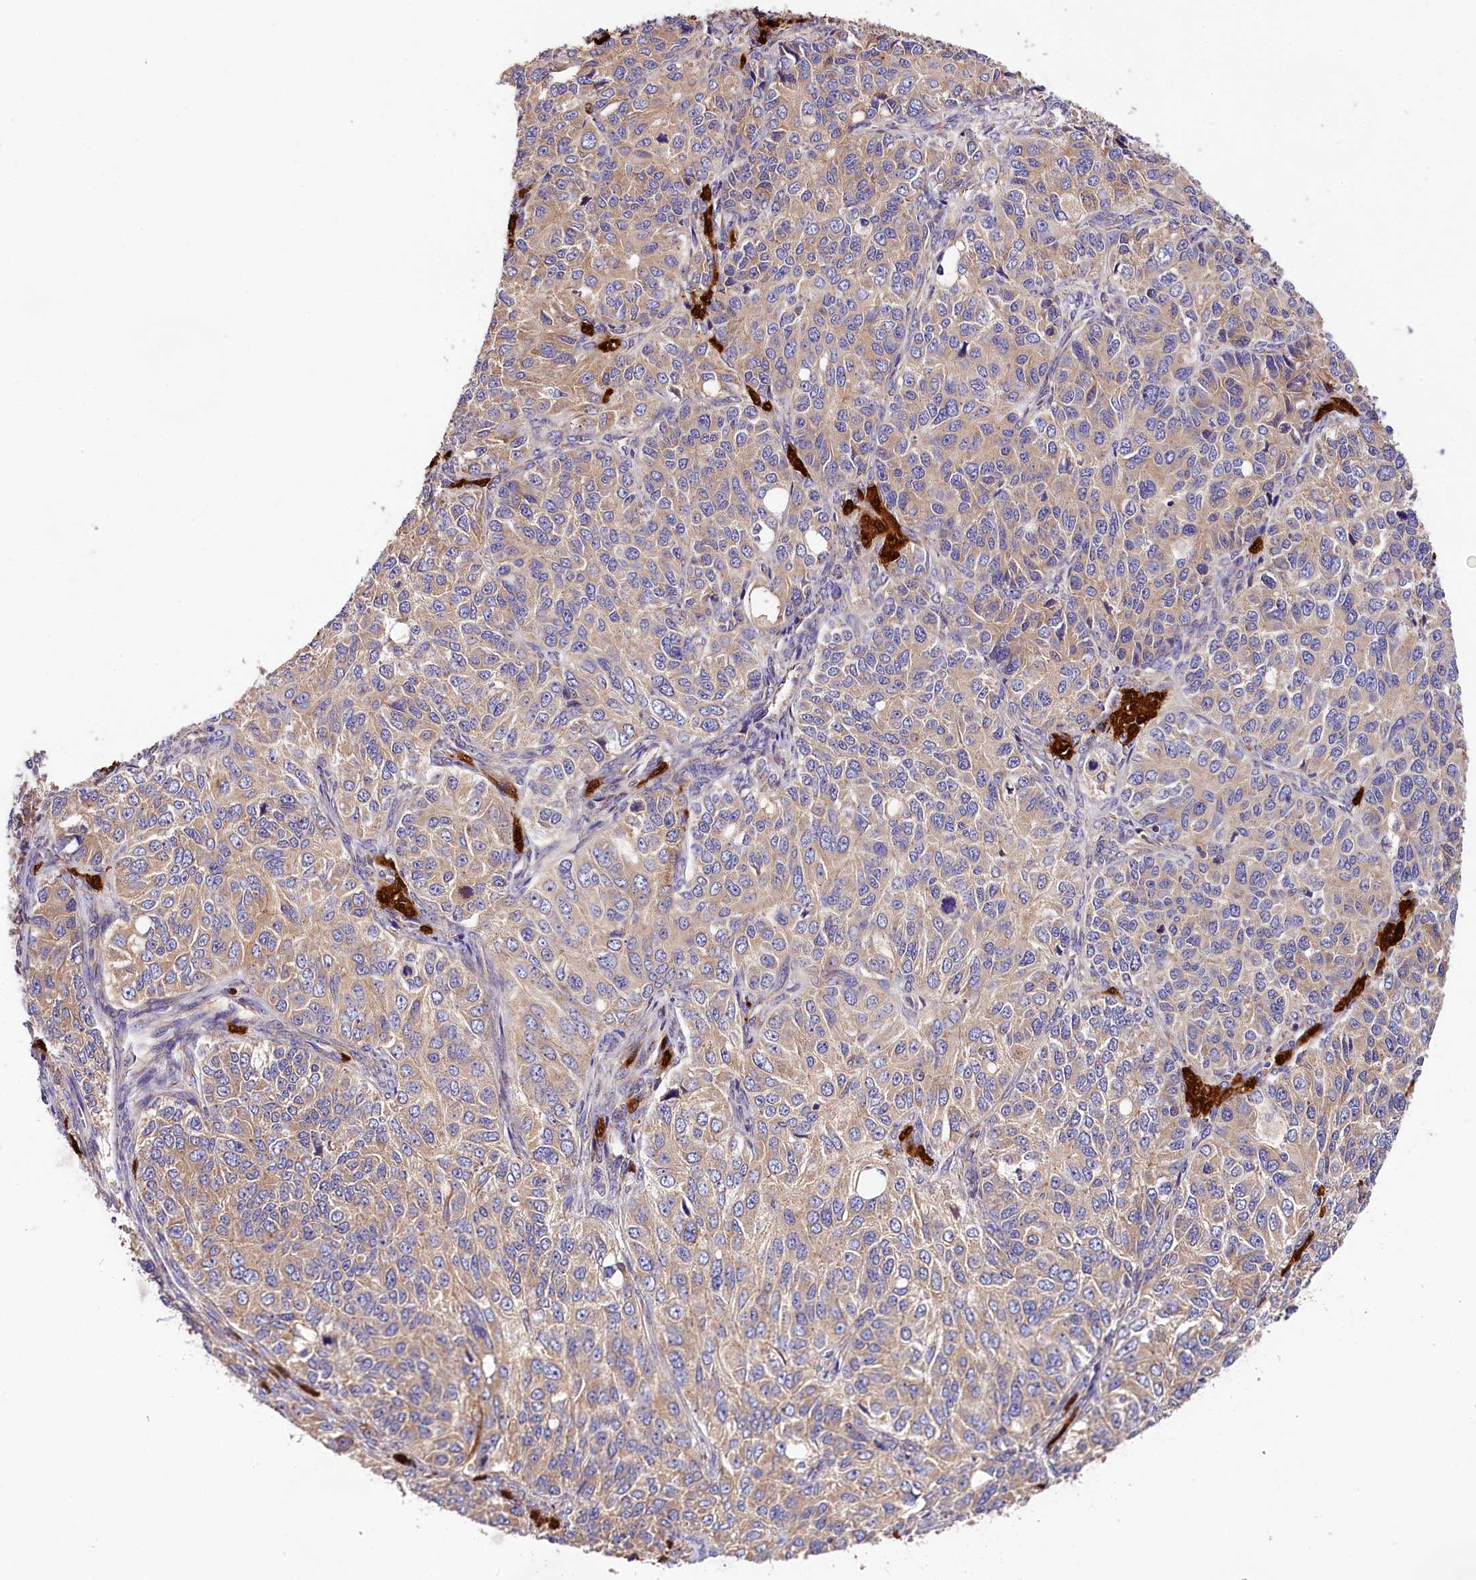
{"staining": {"intensity": "weak", "quantity": "25%-75%", "location": "cytoplasmic/membranous"}, "tissue": "ovarian cancer", "cell_type": "Tumor cells", "image_type": "cancer", "snomed": [{"axis": "morphology", "description": "Carcinoma, endometroid"}, {"axis": "topography", "description": "Ovary"}], "caption": "Ovarian cancer (endometroid carcinoma) was stained to show a protein in brown. There is low levels of weak cytoplasmic/membranous staining in about 25%-75% of tumor cells.", "gene": "SPG11", "patient": {"sex": "female", "age": 51}}